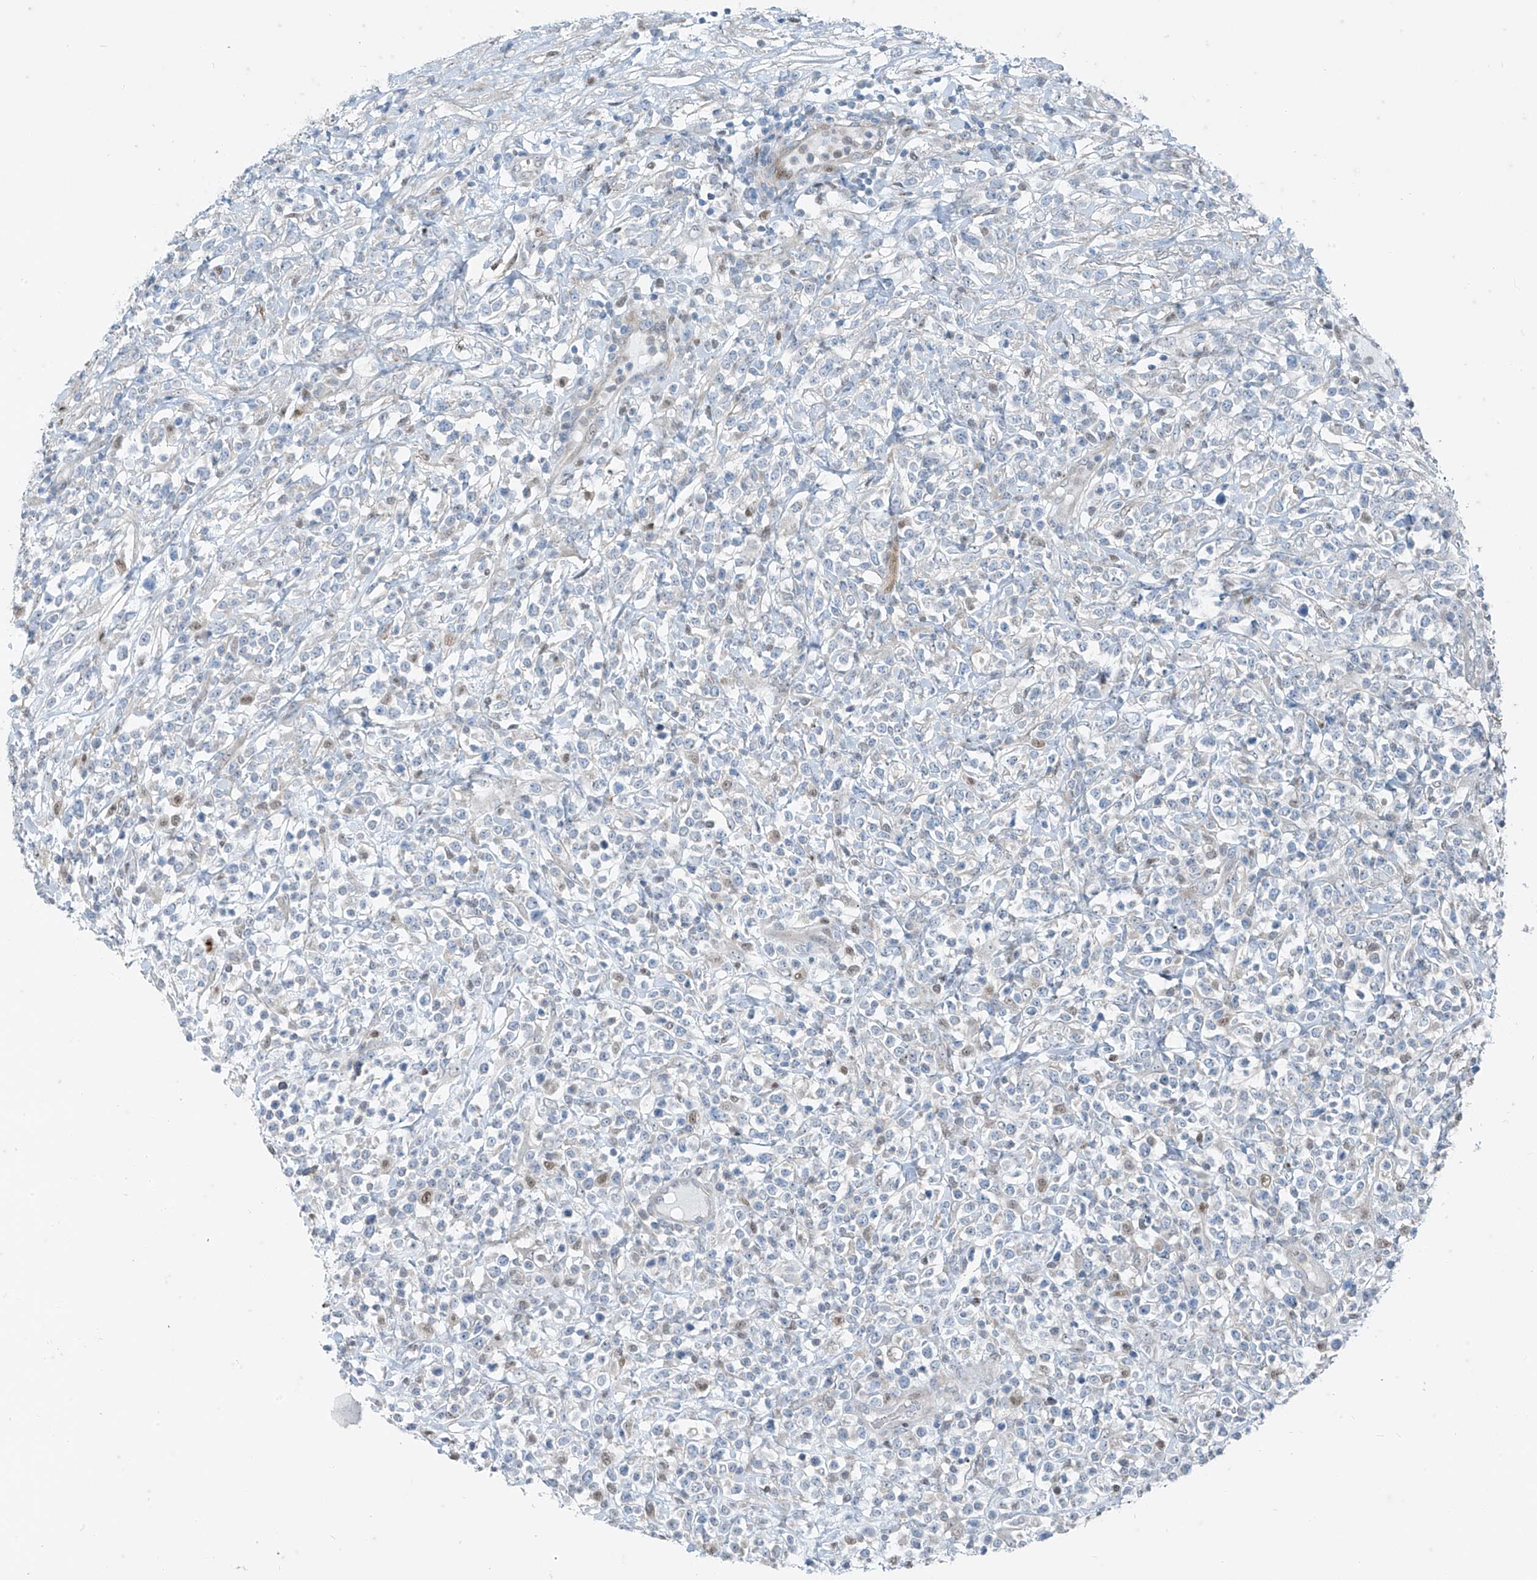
{"staining": {"intensity": "negative", "quantity": "none", "location": "none"}, "tissue": "lymphoma", "cell_type": "Tumor cells", "image_type": "cancer", "snomed": [{"axis": "morphology", "description": "Malignant lymphoma, non-Hodgkin's type, High grade"}, {"axis": "topography", "description": "Colon"}], "caption": "Histopathology image shows no significant protein expression in tumor cells of malignant lymphoma, non-Hodgkin's type (high-grade).", "gene": "PPCS", "patient": {"sex": "female", "age": 53}}